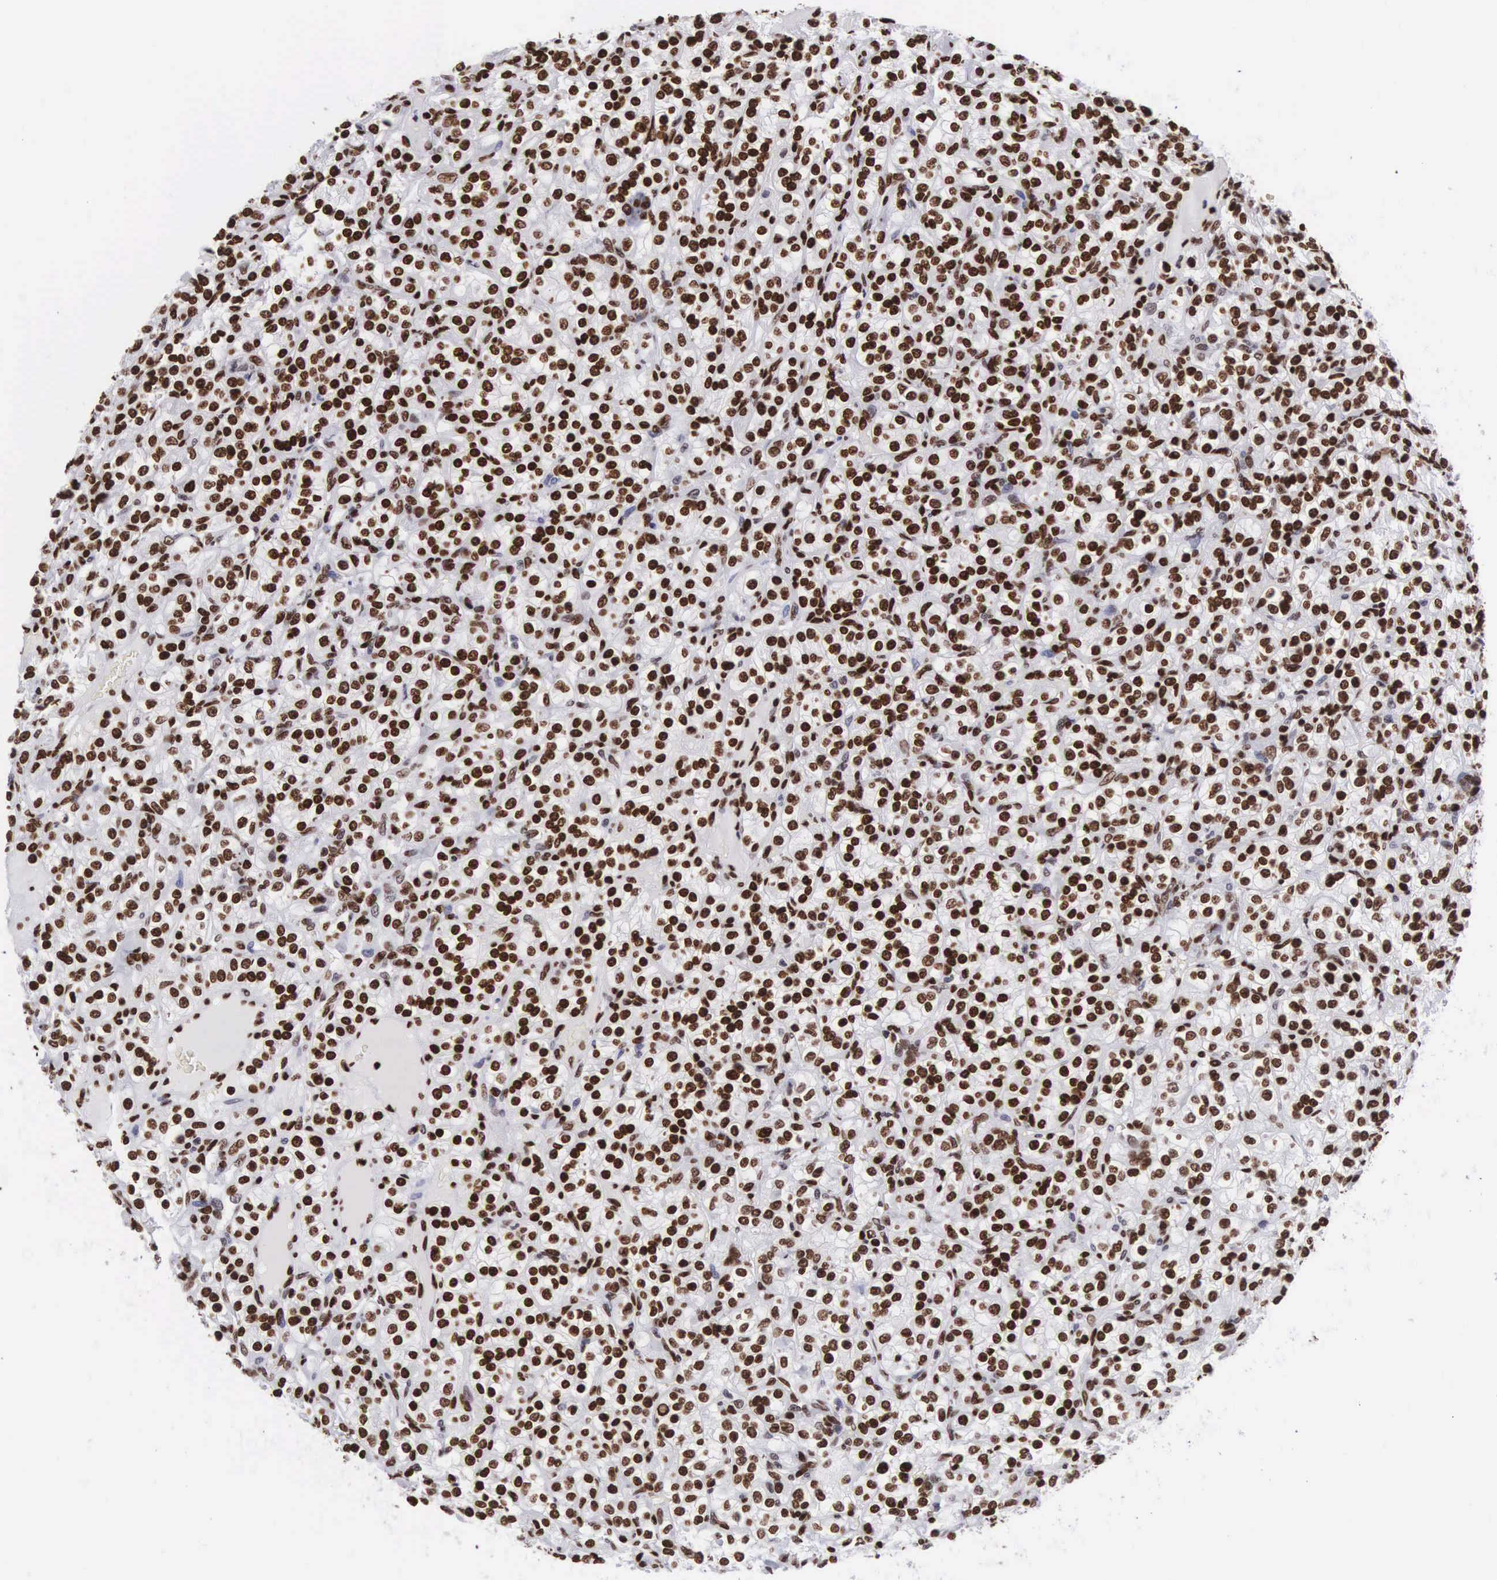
{"staining": {"intensity": "strong", "quantity": ">75%", "location": "nuclear"}, "tissue": "renal cancer", "cell_type": "Tumor cells", "image_type": "cancer", "snomed": [{"axis": "morphology", "description": "Adenocarcinoma, NOS"}, {"axis": "topography", "description": "Kidney"}], "caption": "Strong nuclear protein positivity is seen in about >75% of tumor cells in renal cancer (adenocarcinoma).", "gene": "MECP2", "patient": {"sex": "male", "age": 77}}